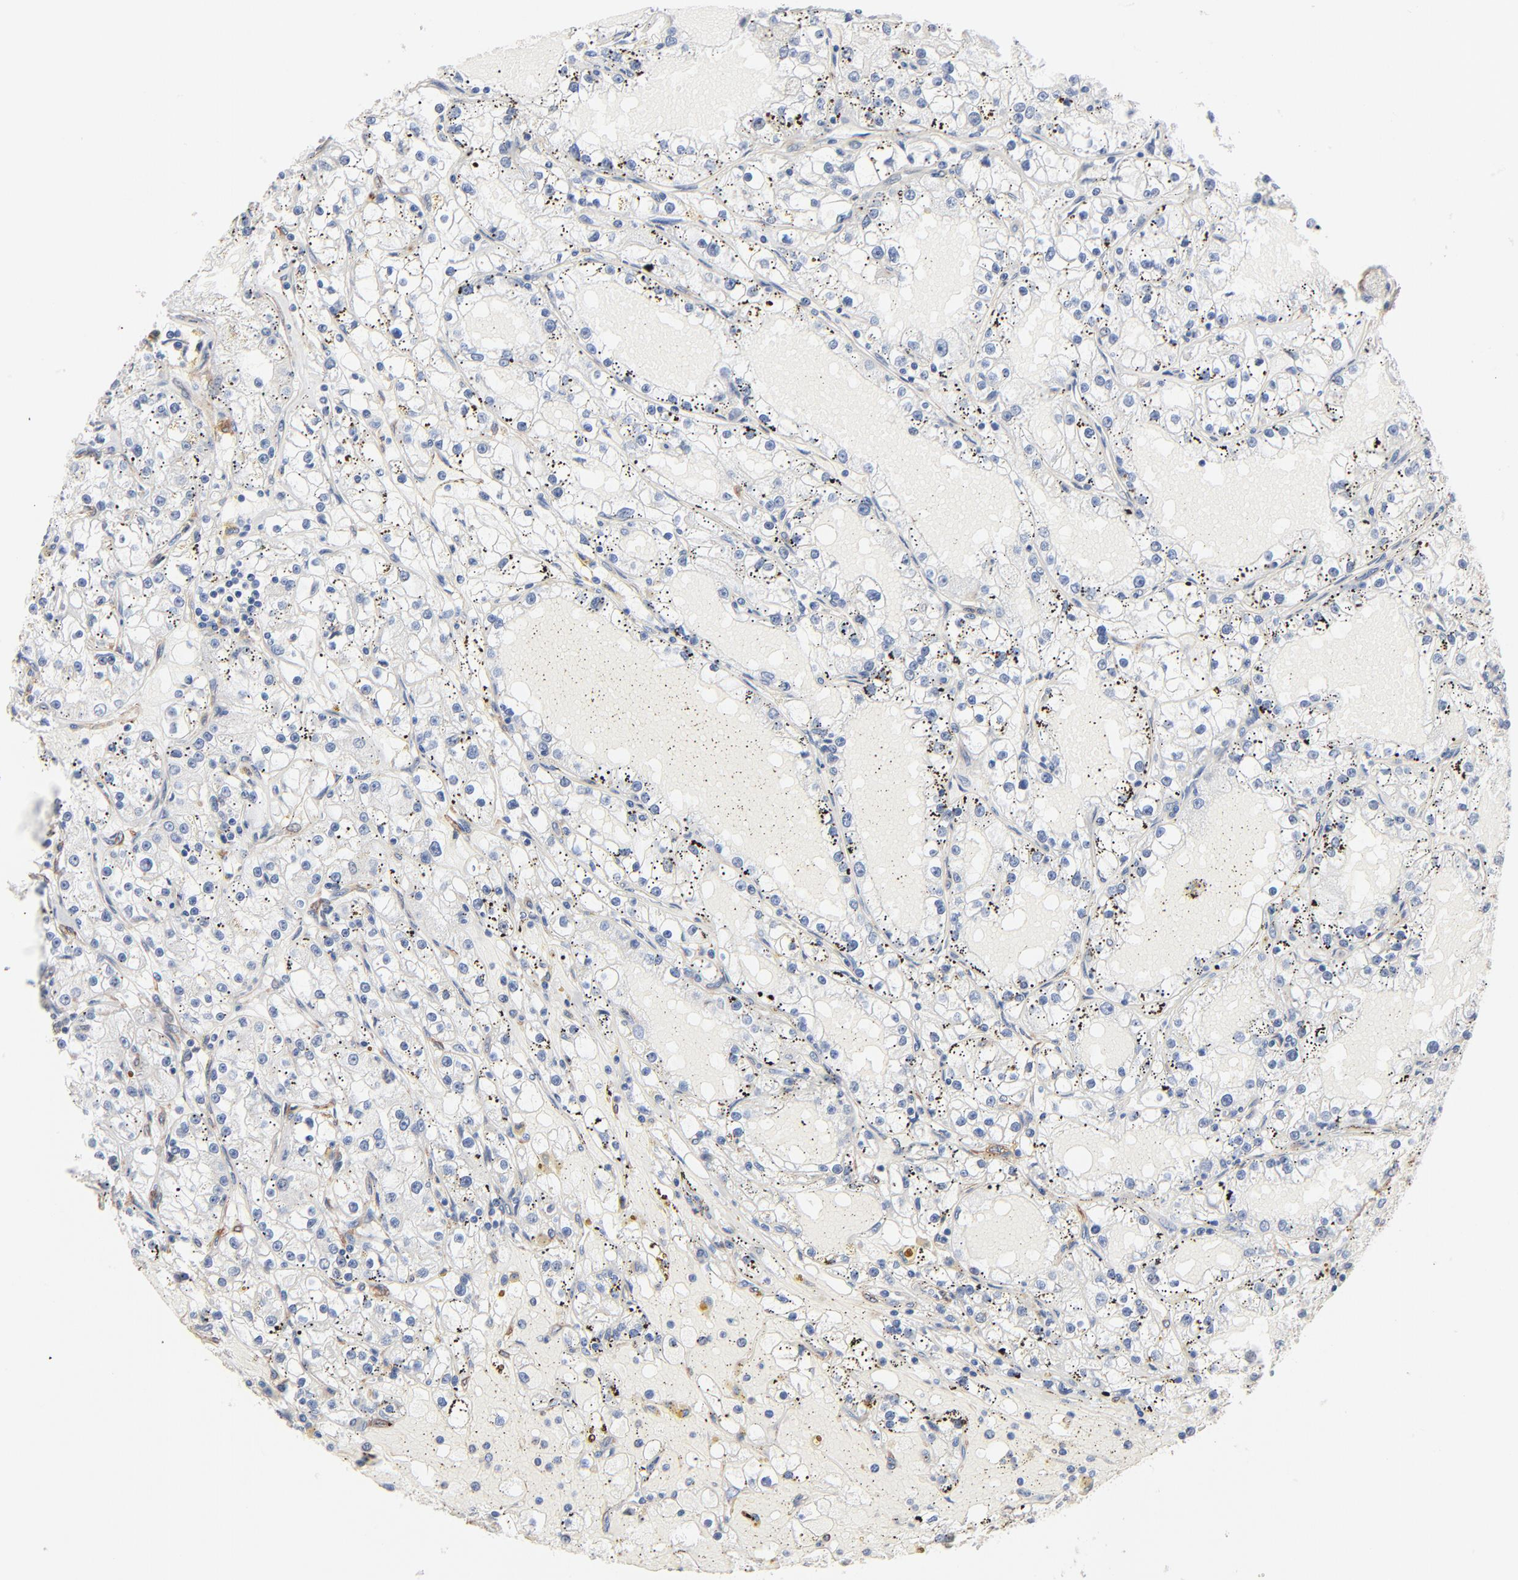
{"staining": {"intensity": "negative", "quantity": "none", "location": "none"}, "tissue": "renal cancer", "cell_type": "Tumor cells", "image_type": "cancer", "snomed": [{"axis": "morphology", "description": "Adenocarcinoma, NOS"}, {"axis": "topography", "description": "Kidney"}], "caption": "High power microscopy histopathology image of an immunohistochemistry histopathology image of adenocarcinoma (renal), revealing no significant expression in tumor cells. (Immunohistochemistry, brightfield microscopy, high magnification).", "gene": "ABCD4", "patient": {"sex": "male", "age": 56}}